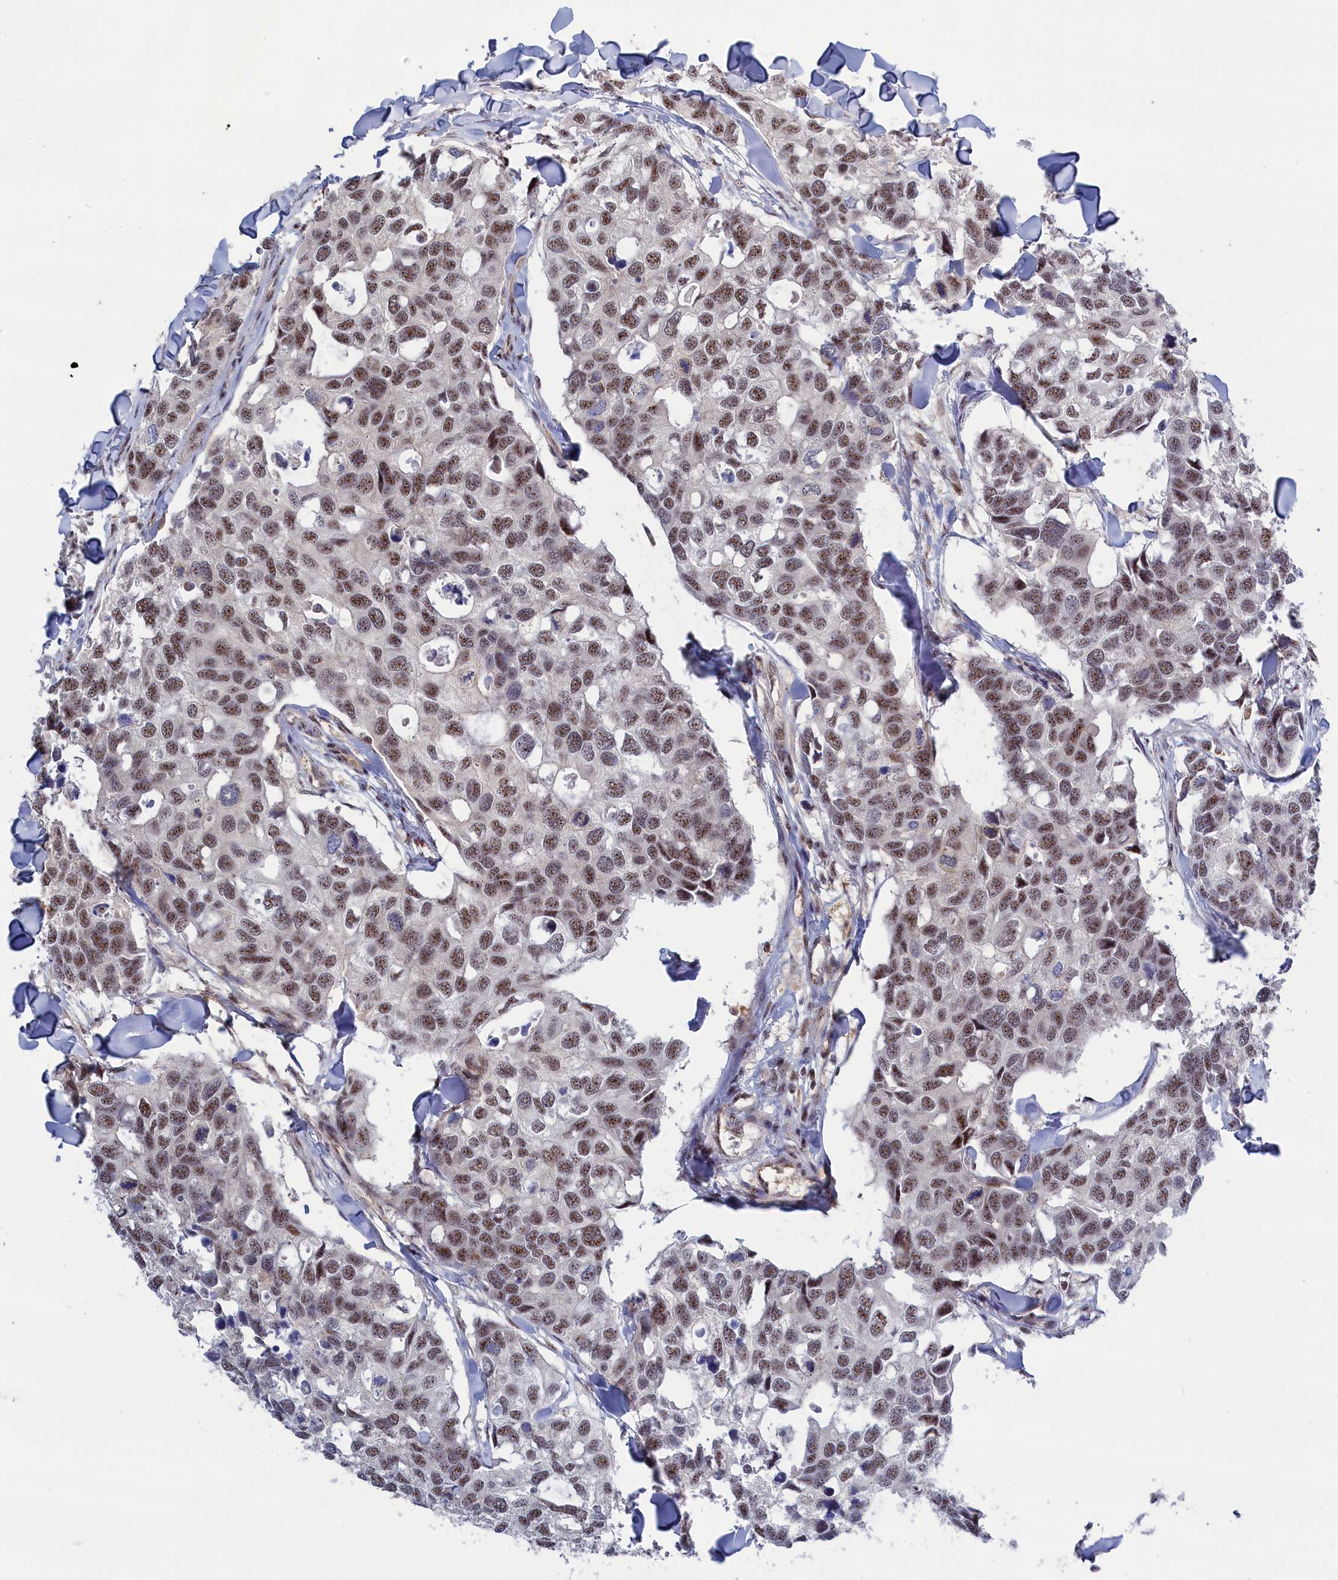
{"staining": {"intensity": "moderate", "quantity": ">75%", "location": "nuclear"}, "tissue": "breast cancer", "cell_type": "Tumor cells", "image_type": "cancer", "snomed": [{"axis": "morphology", "description": "Duct carcinoma"}, {"axis": "topography", "description": "Breast"}], "caption": "This micrograph exhibits intraductal carcinoma (breast) stained with immunohistochemistry to label a protein in brown. The nuclear of tumor cells show moderate positivity for the protein. Nuclei are counter-stained blue.", "gene": "TAB1", "patient": {"sex": "female", "age": 83}}